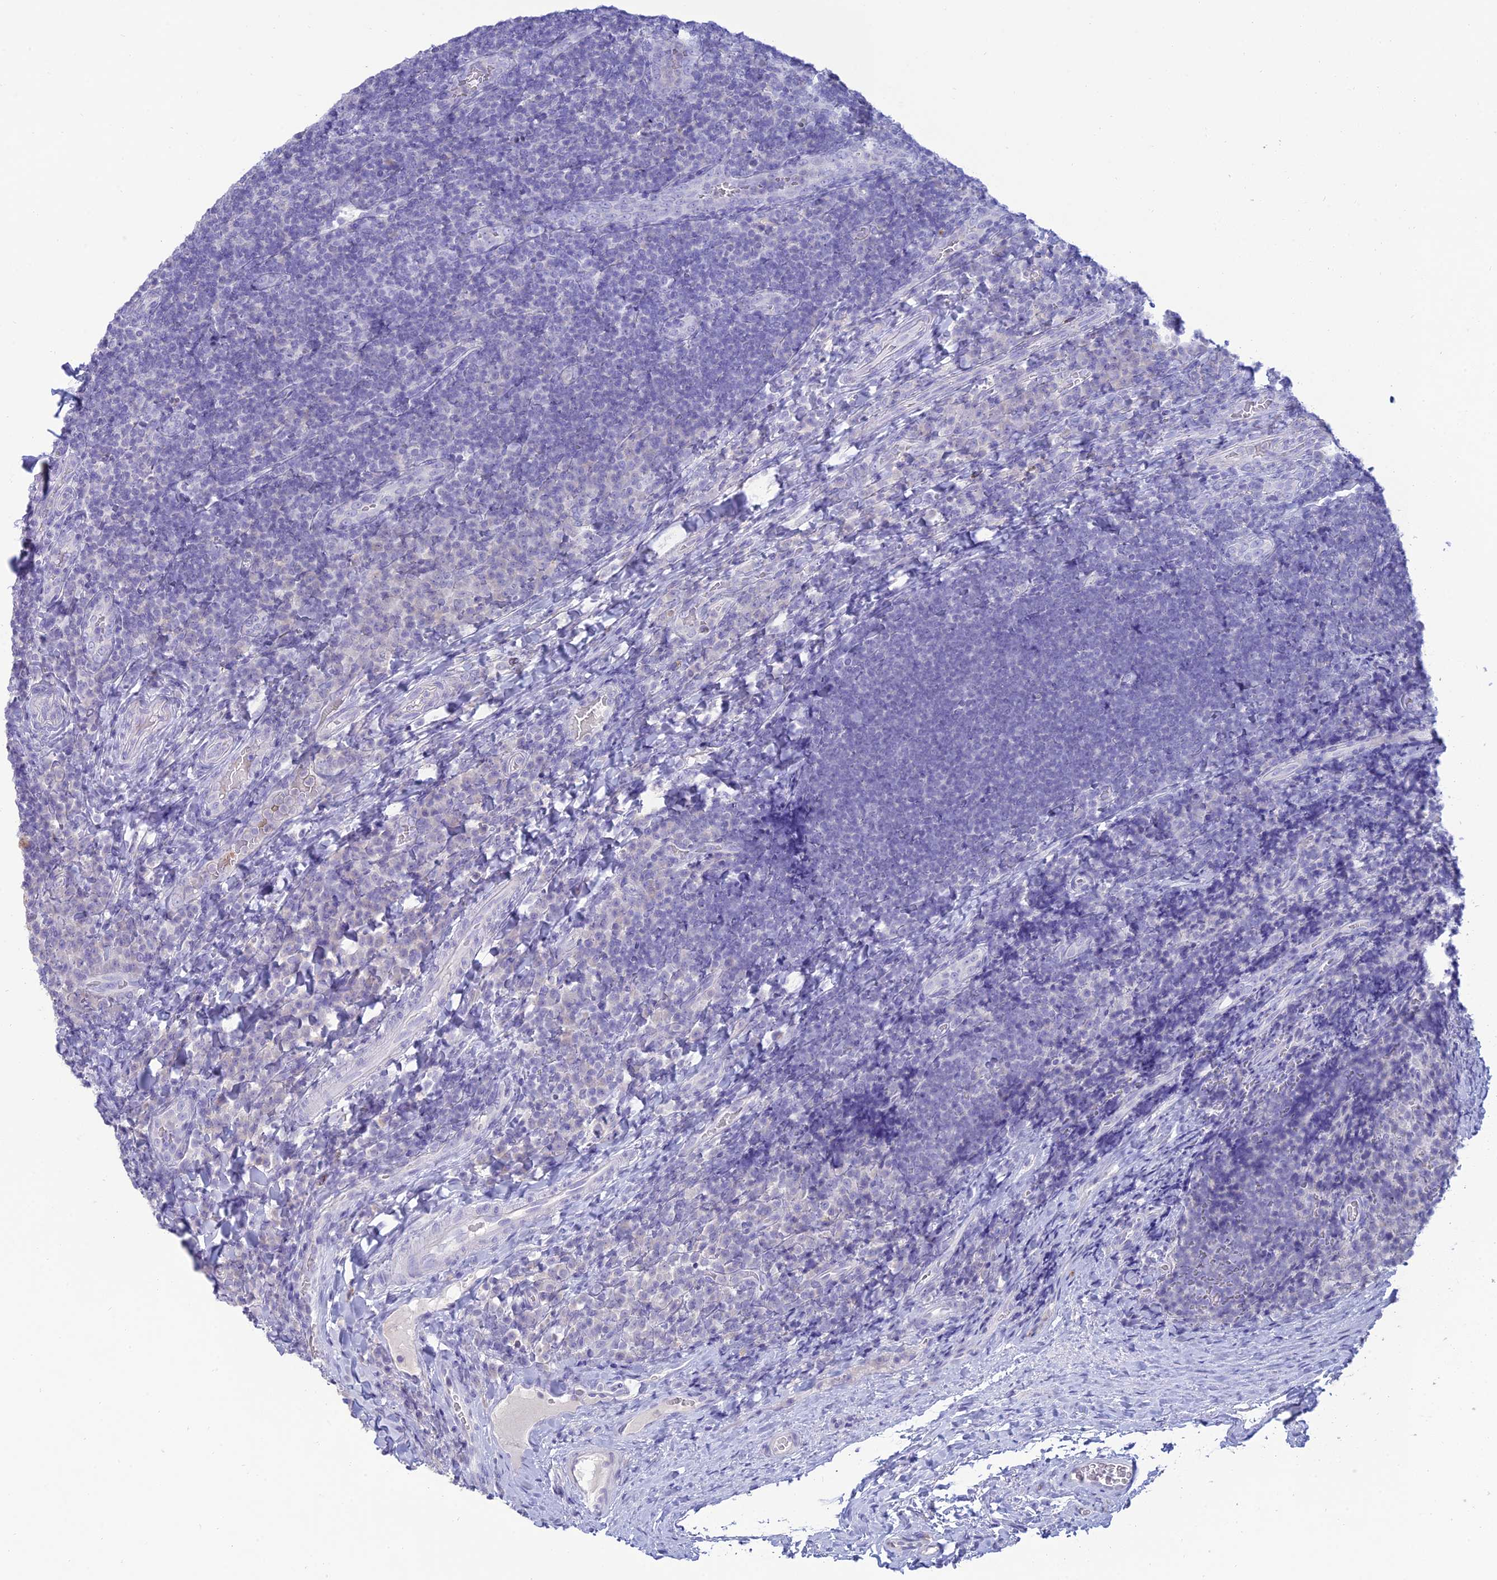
{"staining": {"intensity": "negative", "quantity": "none", "location": "none"}, "tissue": "tonsil", "cell_type": "Germinal center cells", "image_type": "normal", "snomed": [{"axis": "morphology", "description": "Normal tissue, NOS"}, {"axis": "topography", "description": "Tonsil"}], "caption": "IHC micrograph of unremarkable tonsil: tonsil stained with DAB (3,3'-diaminobenzidine) displays no significant protein expression in germinal center cells. Brightfield microscopy of immunohistochemistry (IHC) stained with DAB (brown) and hematoxylin (blue), captured at high magnification.", "gene": "MAL2", "patient": {"sex": "male", "age": 17}}